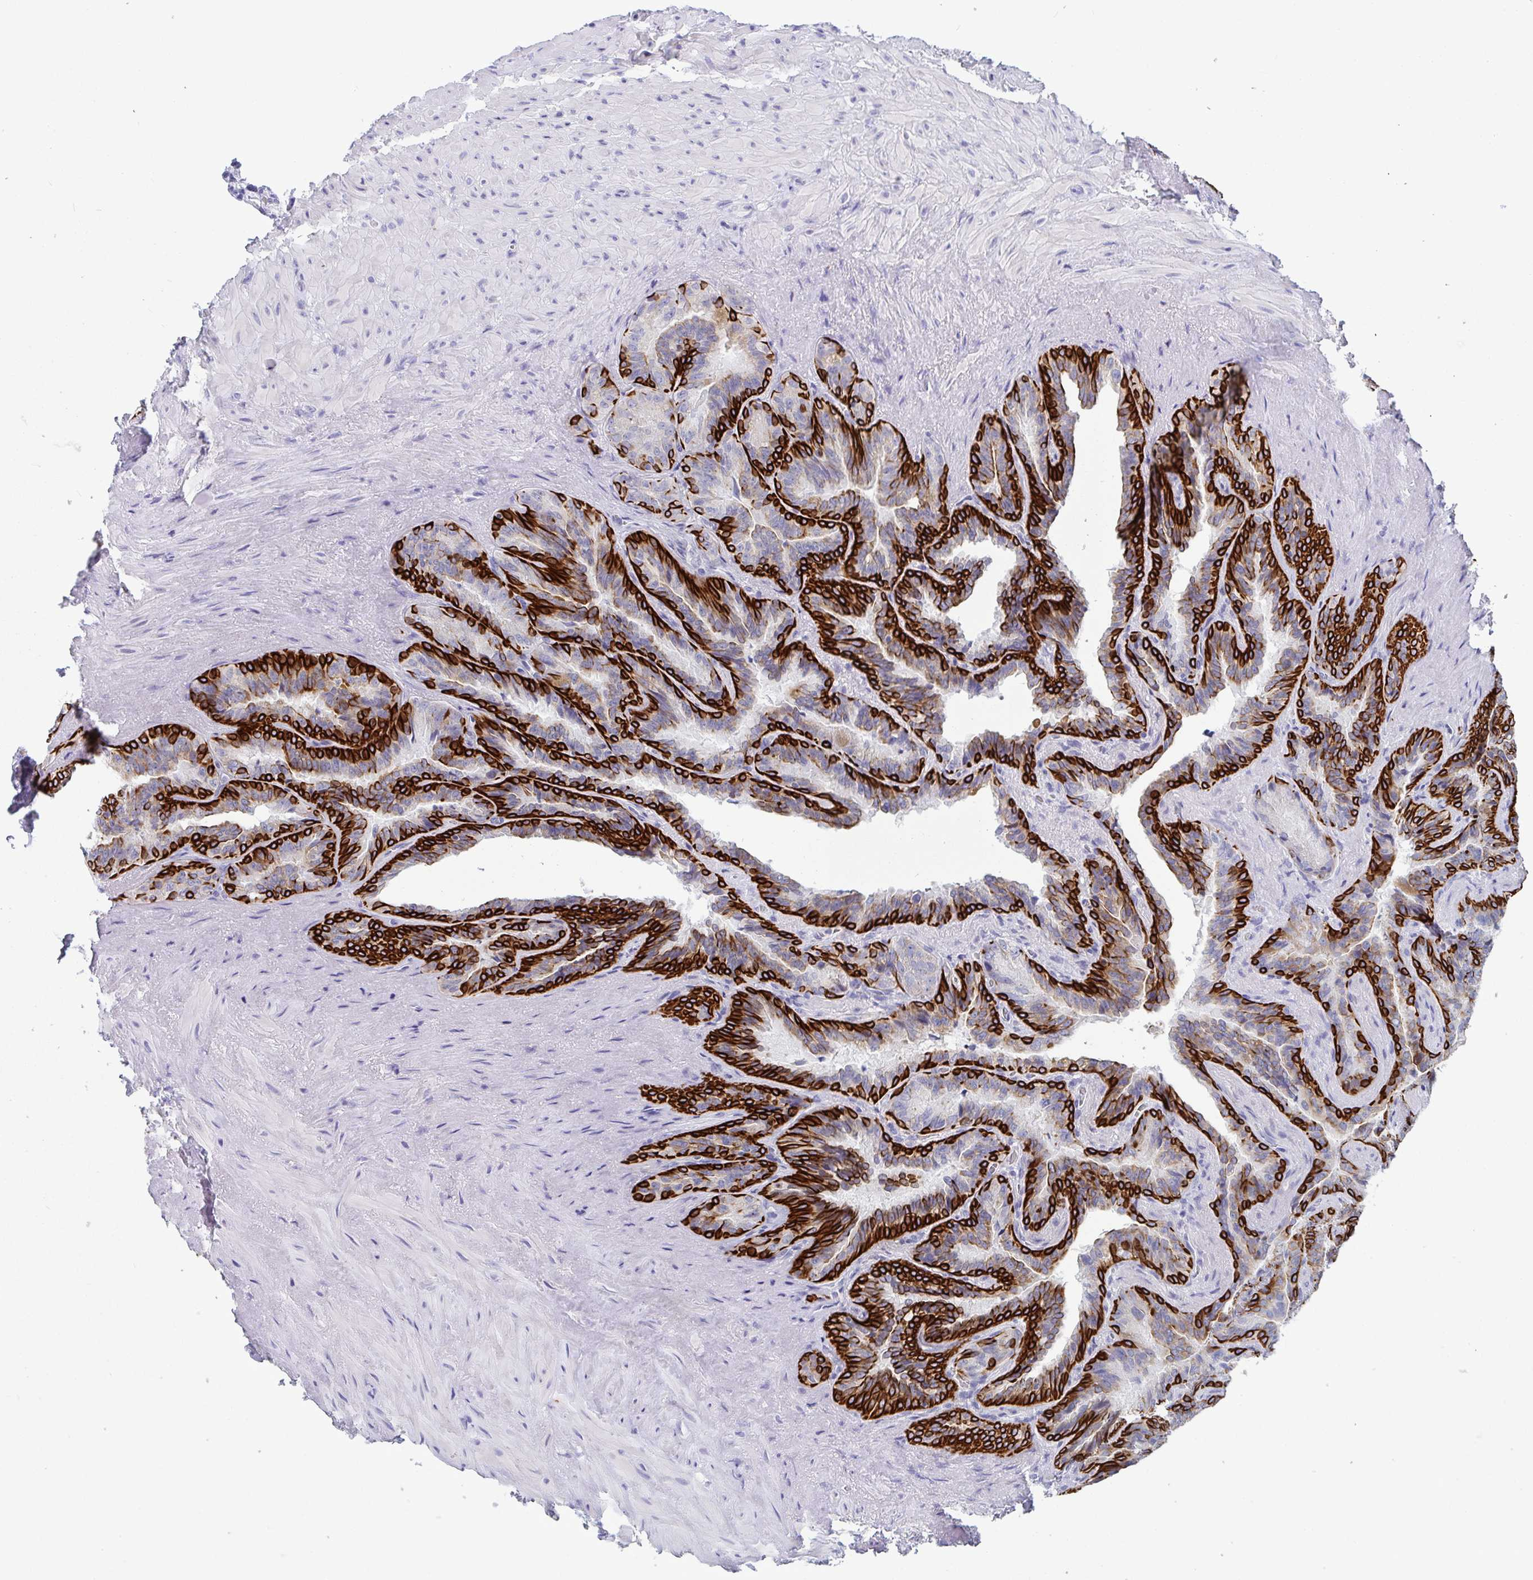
{"staining": {"intensity": "strong", "quantity": "25%-75%", "location": "cytoplasmic/membranous"}, "tissue": "seminal vesicle", "cell_type": "Glandular cells", "image_type": "normal", "snomed": [{"axis": "morphology", "description": "Normal tissue, NOS"}, {"axis": "topography", "description": "Seminal veicle"}], "caption": "IHC staining of normal seminal vesicle, which exhibits high levels of strong cytoplasmic/membranous positivity in about 25%-75% of glandular cells indicating strong cytoplasmic/membranous protein positivity. The staining was performed using DAB (brown) for protein detection and nuclei were counterstained in hematoxylin (blue).", "gene": "TAS2R38", "patient": {"sex": "male", "age": 60}}